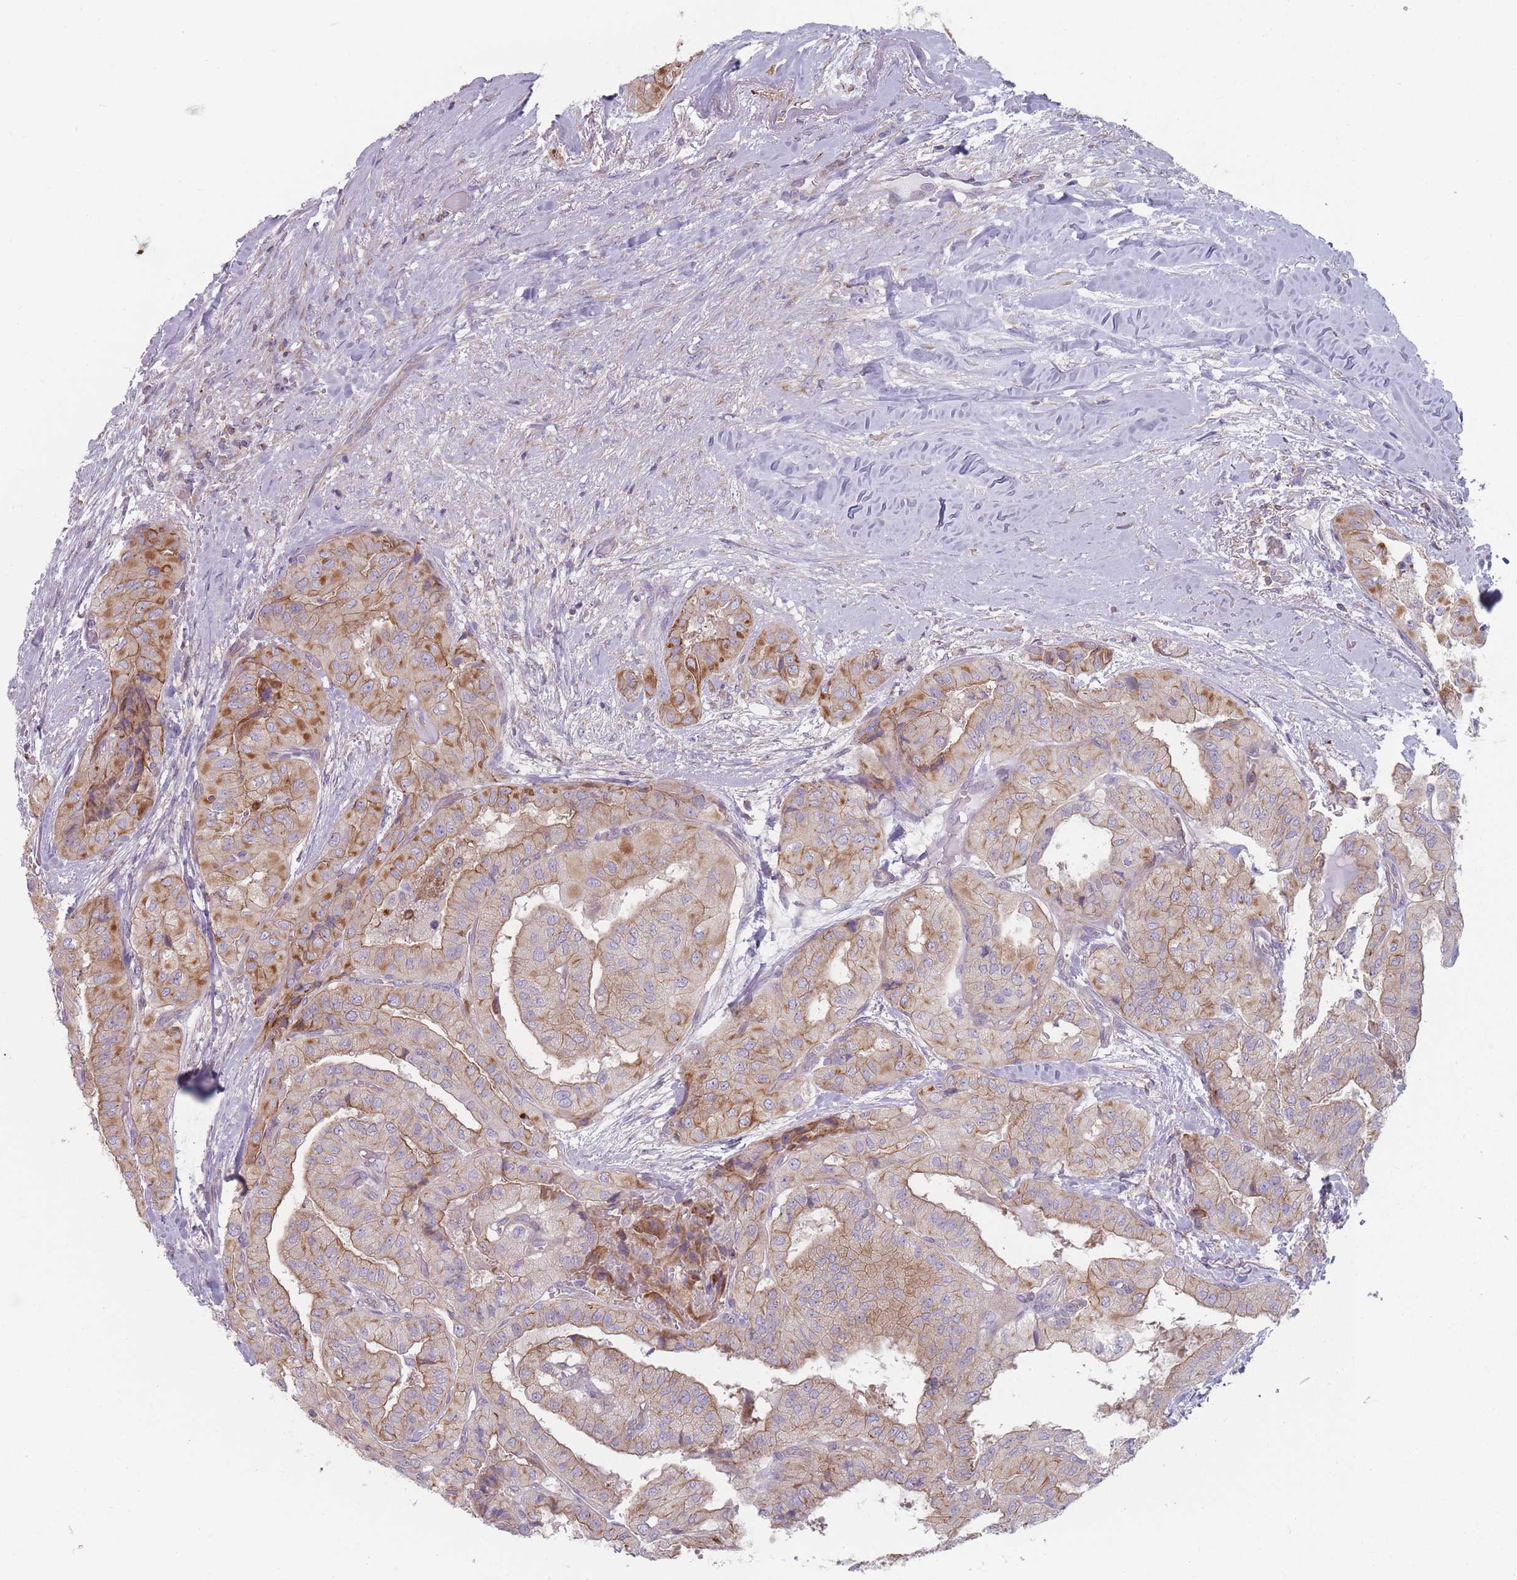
{"staining": {"intensity": "strong", "quantity": "25%-75%", "location": "cytoplasmic/membranous"}, "tissue": "thyroid cancer", "cell_type": "Tumor cells", "image_type": "cancer", "snomed": [{"axis": "morphology", "description": "Papillary adenocarcinoma, NOS"}, {"axis": "topography", "description": "Thyroid gland"}], "caption": "A brown stain labels strong cytoplasmic/membranous staining of a protein in human thyroid papillary adenocarcinoma tumor cells.", "gene": "HSBP1L1", "patient": {"sex": "female", "age": 59}}